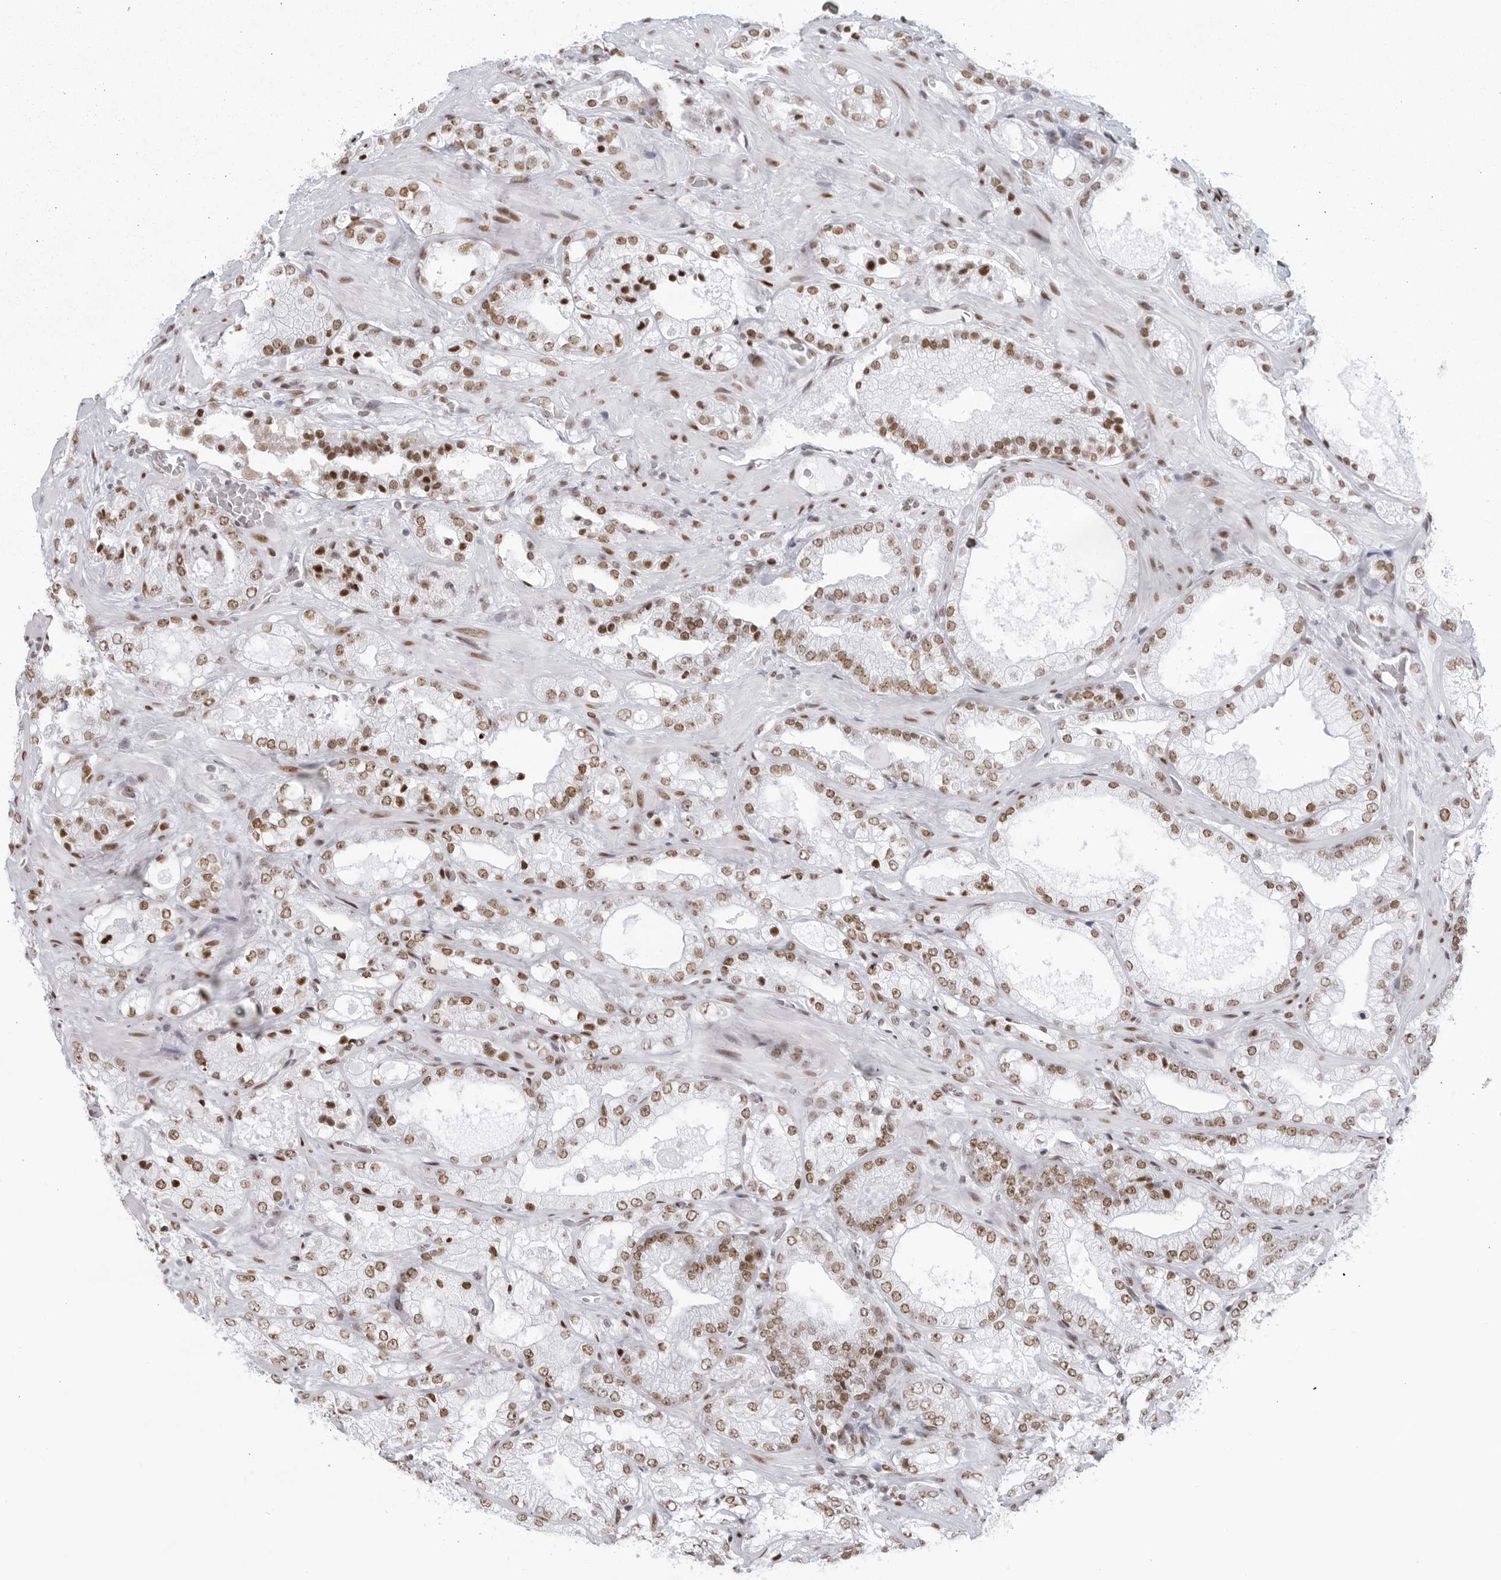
{"staining": {"intensity": "moderate", "quantity": ">75%", "location": "nuclear"}, "tissue": "prostate cancer", "cell_type": "Tumor cells", "image_type": "cancer", "snomed": [{"axis": "morphology", "description": "Adenocarcinoma, High grade"}, {"axis": "topography", "description": "Prostate"}], "caption": "The photomicrograph exhibits immunohistochemical staining of prostate cancer (adenocarcinoma (high-grade)). There is moderate nuclear staining is appreciated in about >75% of tumor cells.", "gene": "HP1BP3", "patient": {"sex": "male", "age": 58}}